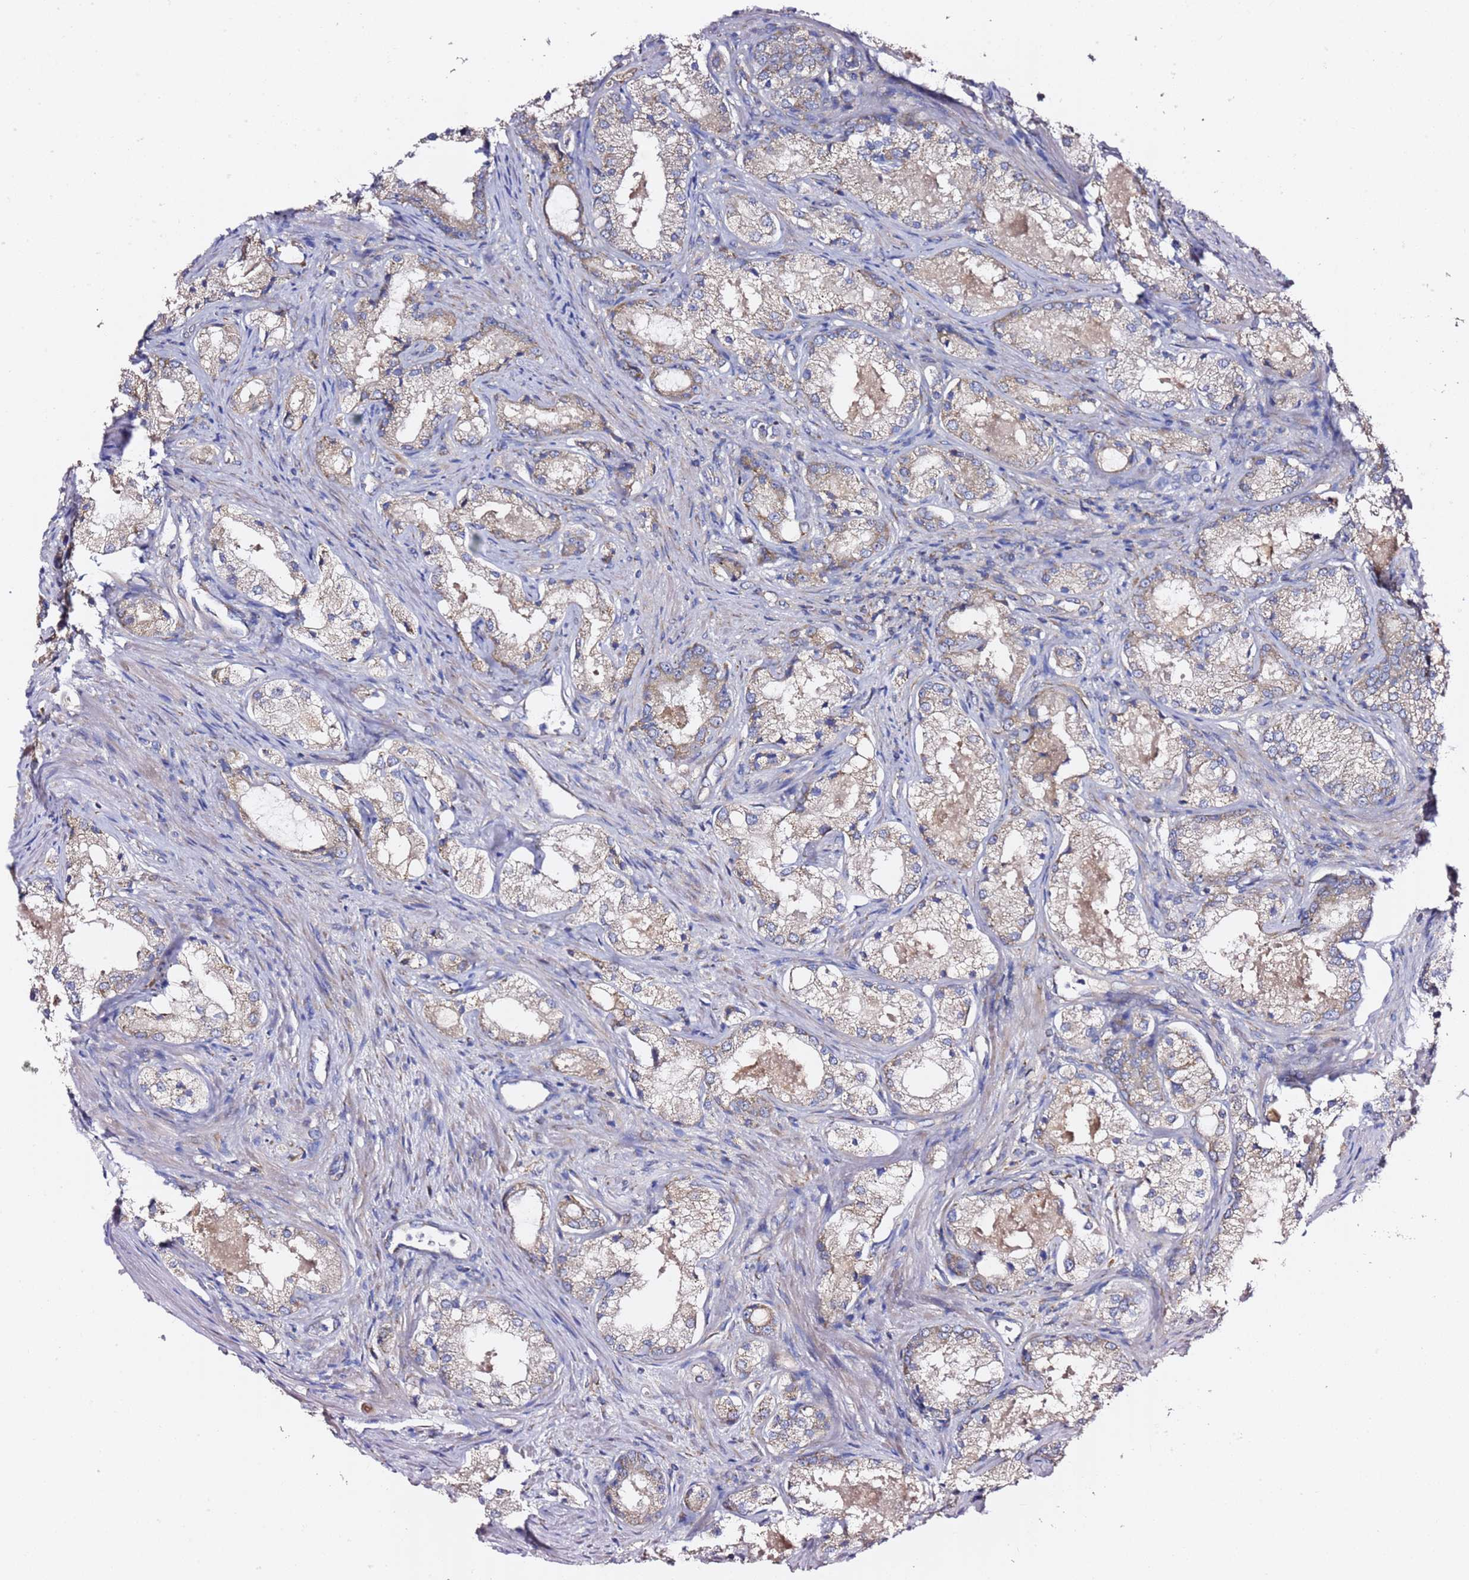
{"staining": {"intensity": "weak", "quantity": "25%-75%", "location": "cytoplasmic/membranous"}, "tissue": "prostate cancer", "cell_type": "Tumor cells", "image_type": "cancer", "snomed": [{"axis": "morphology", "description": "Adenocarcinoma, Low grade"}, {"axis": "topography", "description": "Prostate"}], "caption": "About 25%-75% of tumor cells in low-grade adenocarcinoma (prostate) demonstrate weak cytoplasmic/membranous protein staining as visualized by brown immunohistochemical staining.", "gene": "C19orf12", "patient": {"sex": "male", "age": 68}}